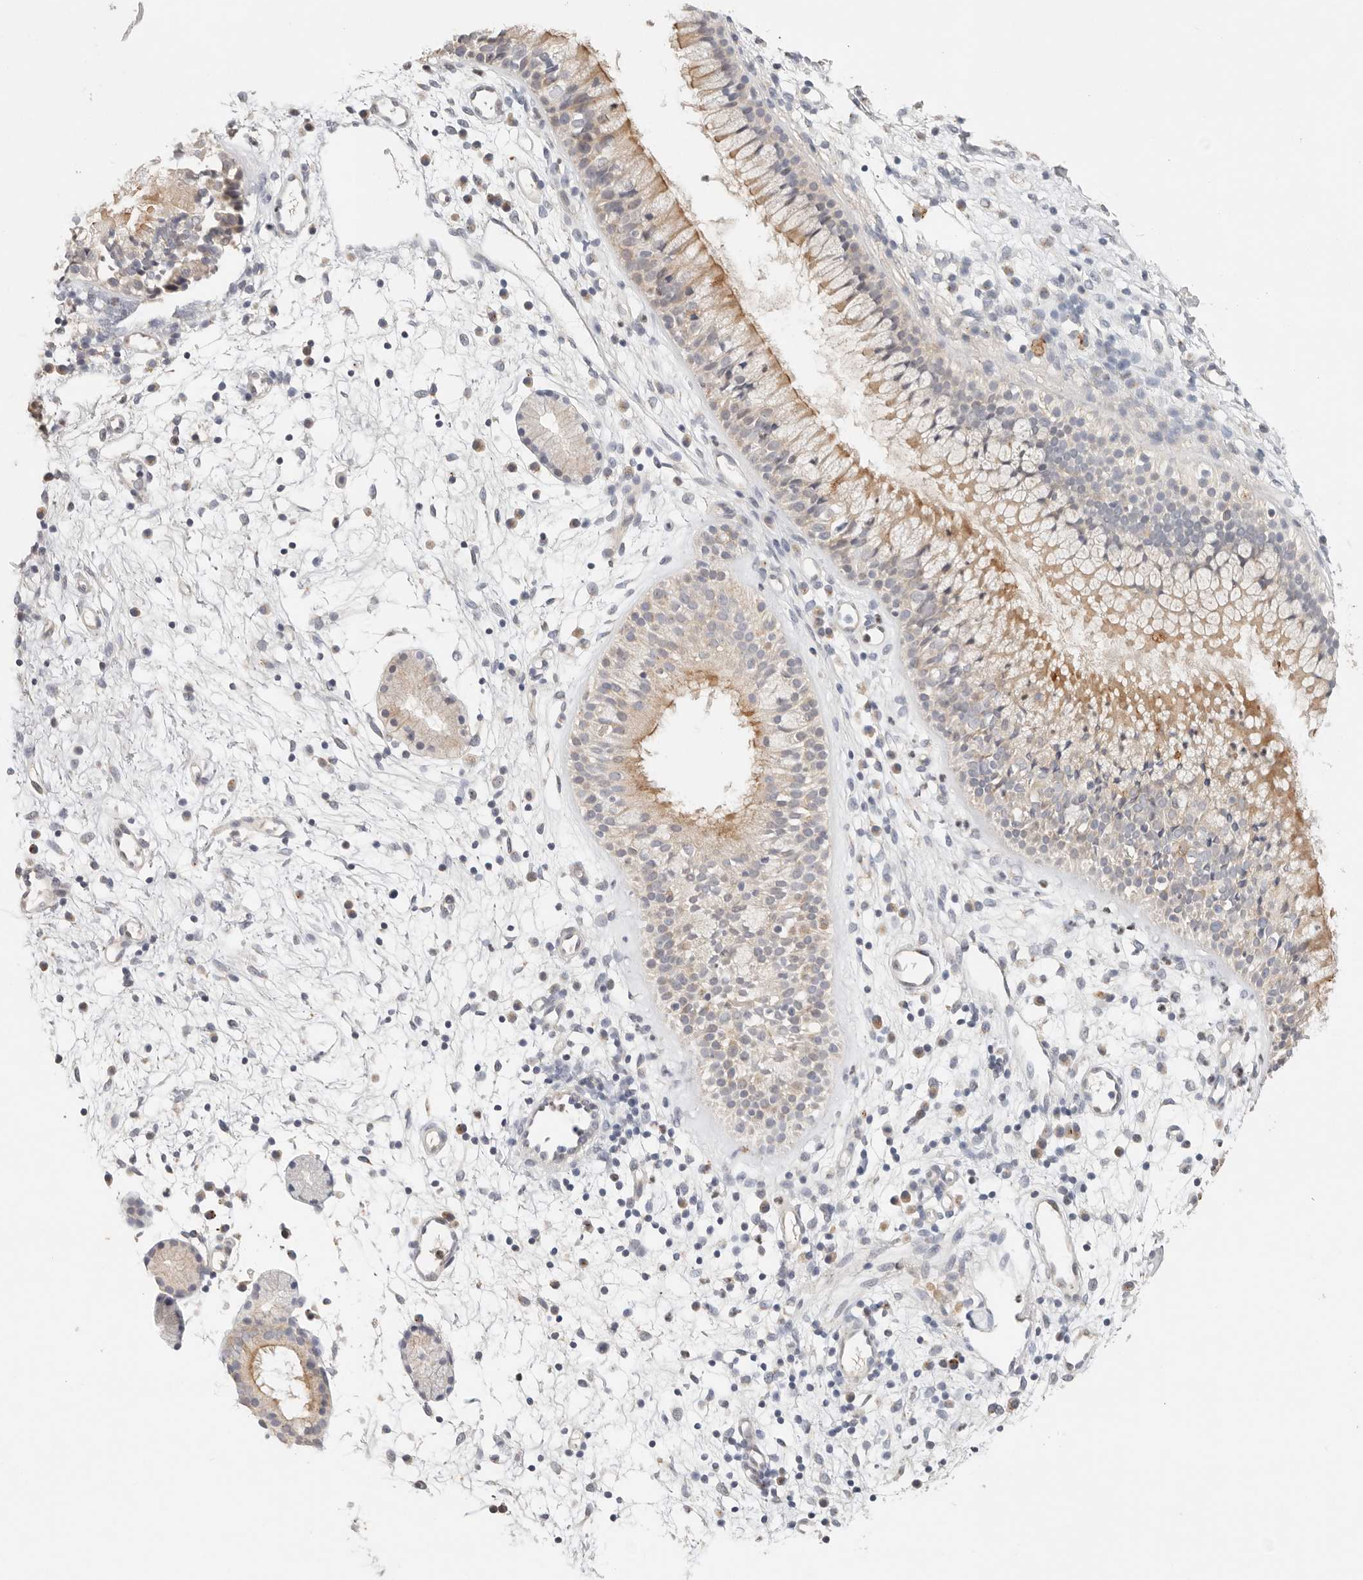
{"staining": {"intensity": "moderate", "quantity": "25%-75%", "location": "cytoplasmic/membranous"}, "tissue": "nasopharynx", "cell_type": "Respiratory epithelial cells", "image_type": "normal", "snomed": [{"axis": "morphology", "description": "Normal tissue, NOS"}, {"axis": "topography", "description": "Nasopharynx"}], "caption": "DAB immunohistochemical staining of benign human nasopharynx reveals moderate cytoplasmic/membranous protein positivity in approximately 25%-75% of respiratory epithelial cells. Ihc stains the protein of interest in brown and the nuclei are stained blue.", "gene": "CEP120", "patient": {"sex": "male", "age": 21}}